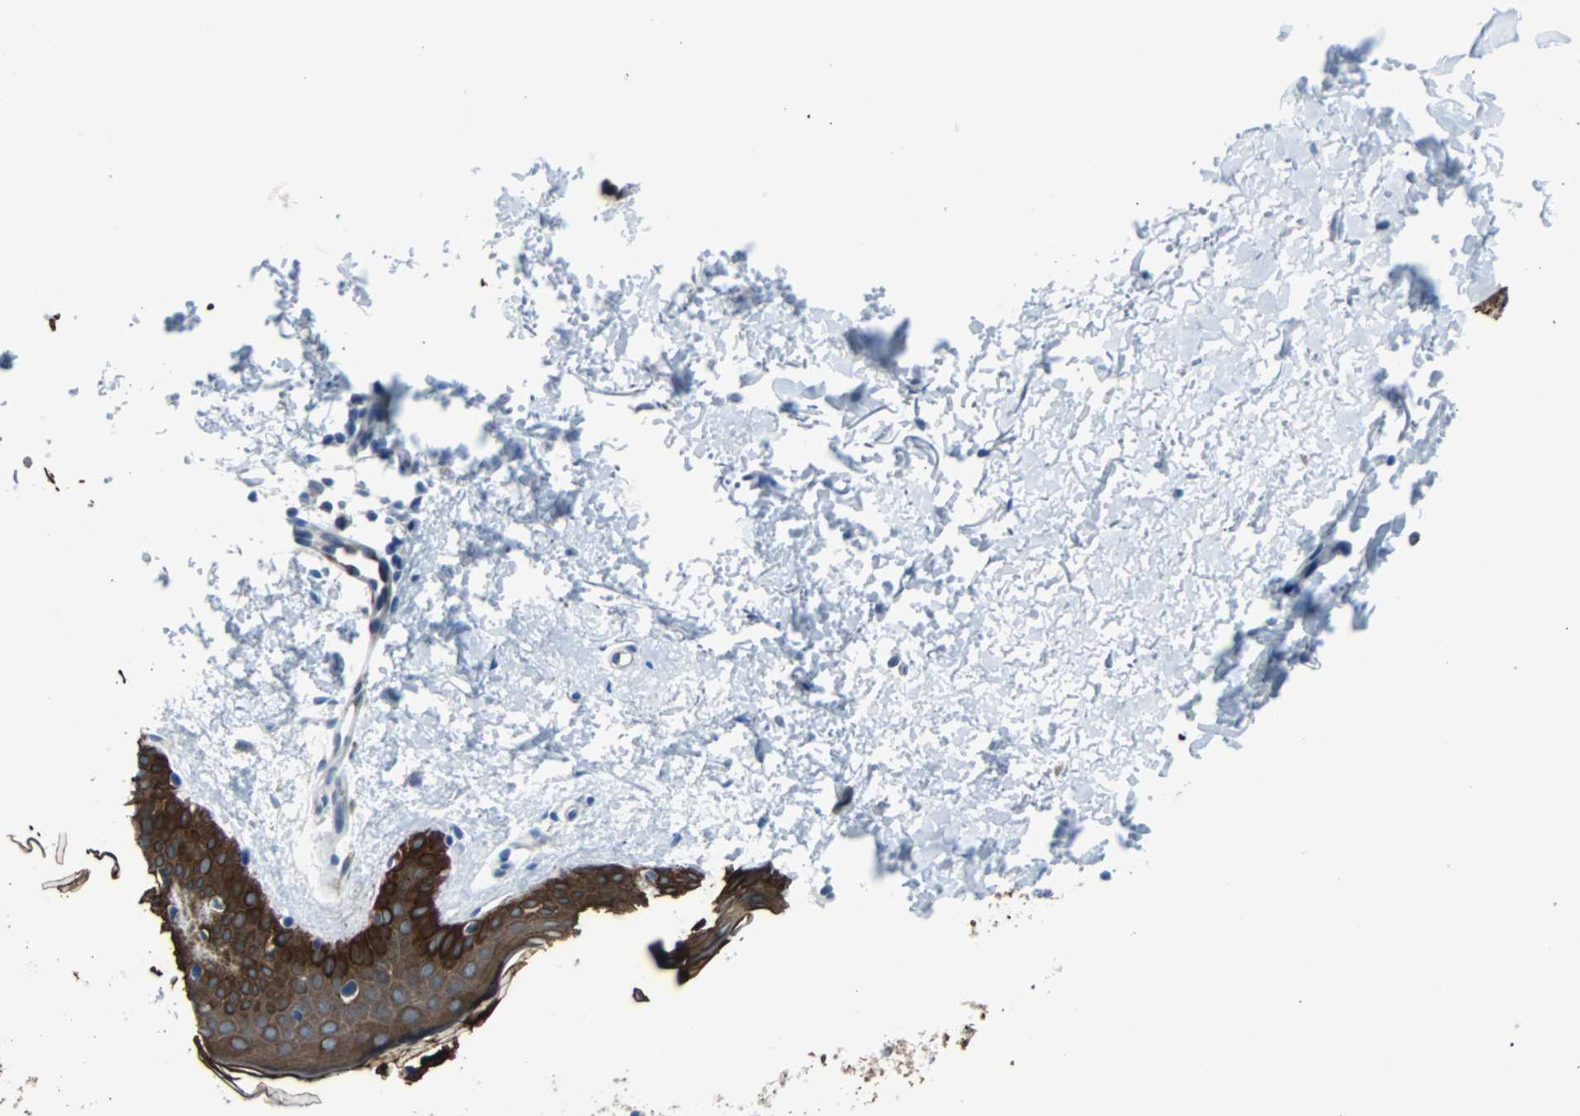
{"staining": {"intensity": "negative", "quantity": "none", "location": "none"}, "tissue": "skin", "cell_type": "Fibroblasts", "image_type": "normal", "snomed": [{"axis": "morphology", "description": "Normal tissue, NOS"}, {"axis": "topography", "description": "Skin"}], "caption": "DAB (3,3'-diaminobenzidine) immunohistochemical staining of normal human skin shows no significant staining in fibroblasts. The staining is performed using DAB brown chromogen with nuclei counter-stained in using hematoxylin.", "gene": "KRT7", "patient": {"sex": "female", "age": 56}}